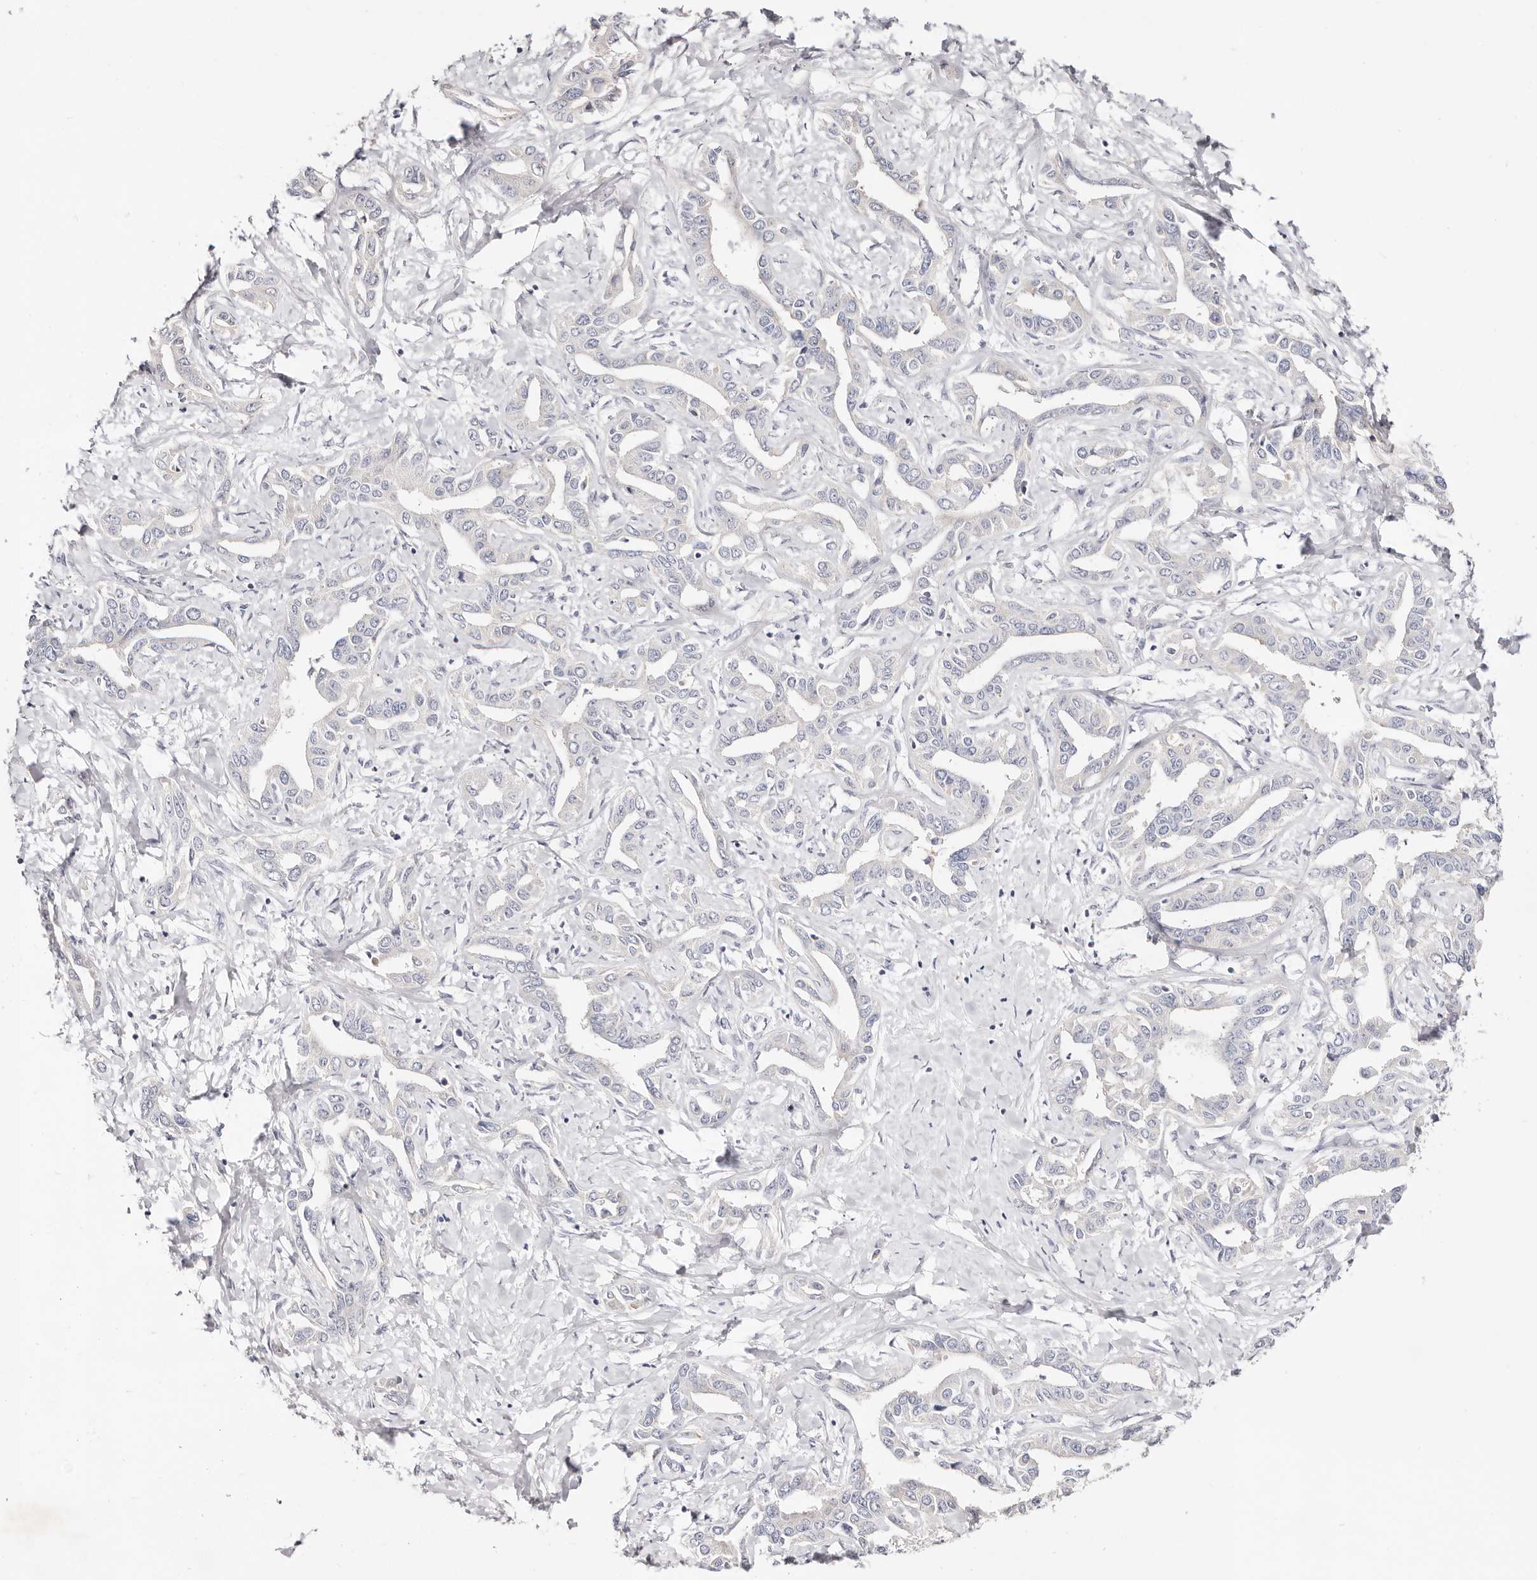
{"staining": {"intensity": "negative", "quantity": "none", "location": "none"}, "tissue": "liver cancer", "cell_type": "Tumor cells", "image_type": "cancer", "snomed": [{"axis": "morphology", "description": "Cholangiocarcinoma"}, {"axis": "topography", "description": "Liver"}], "caption": "Tumor cells show no significant expression in liver cholangiocarcinoma.", "gene": "GNA13", "patient": {"sex": "male", "age": 59}}